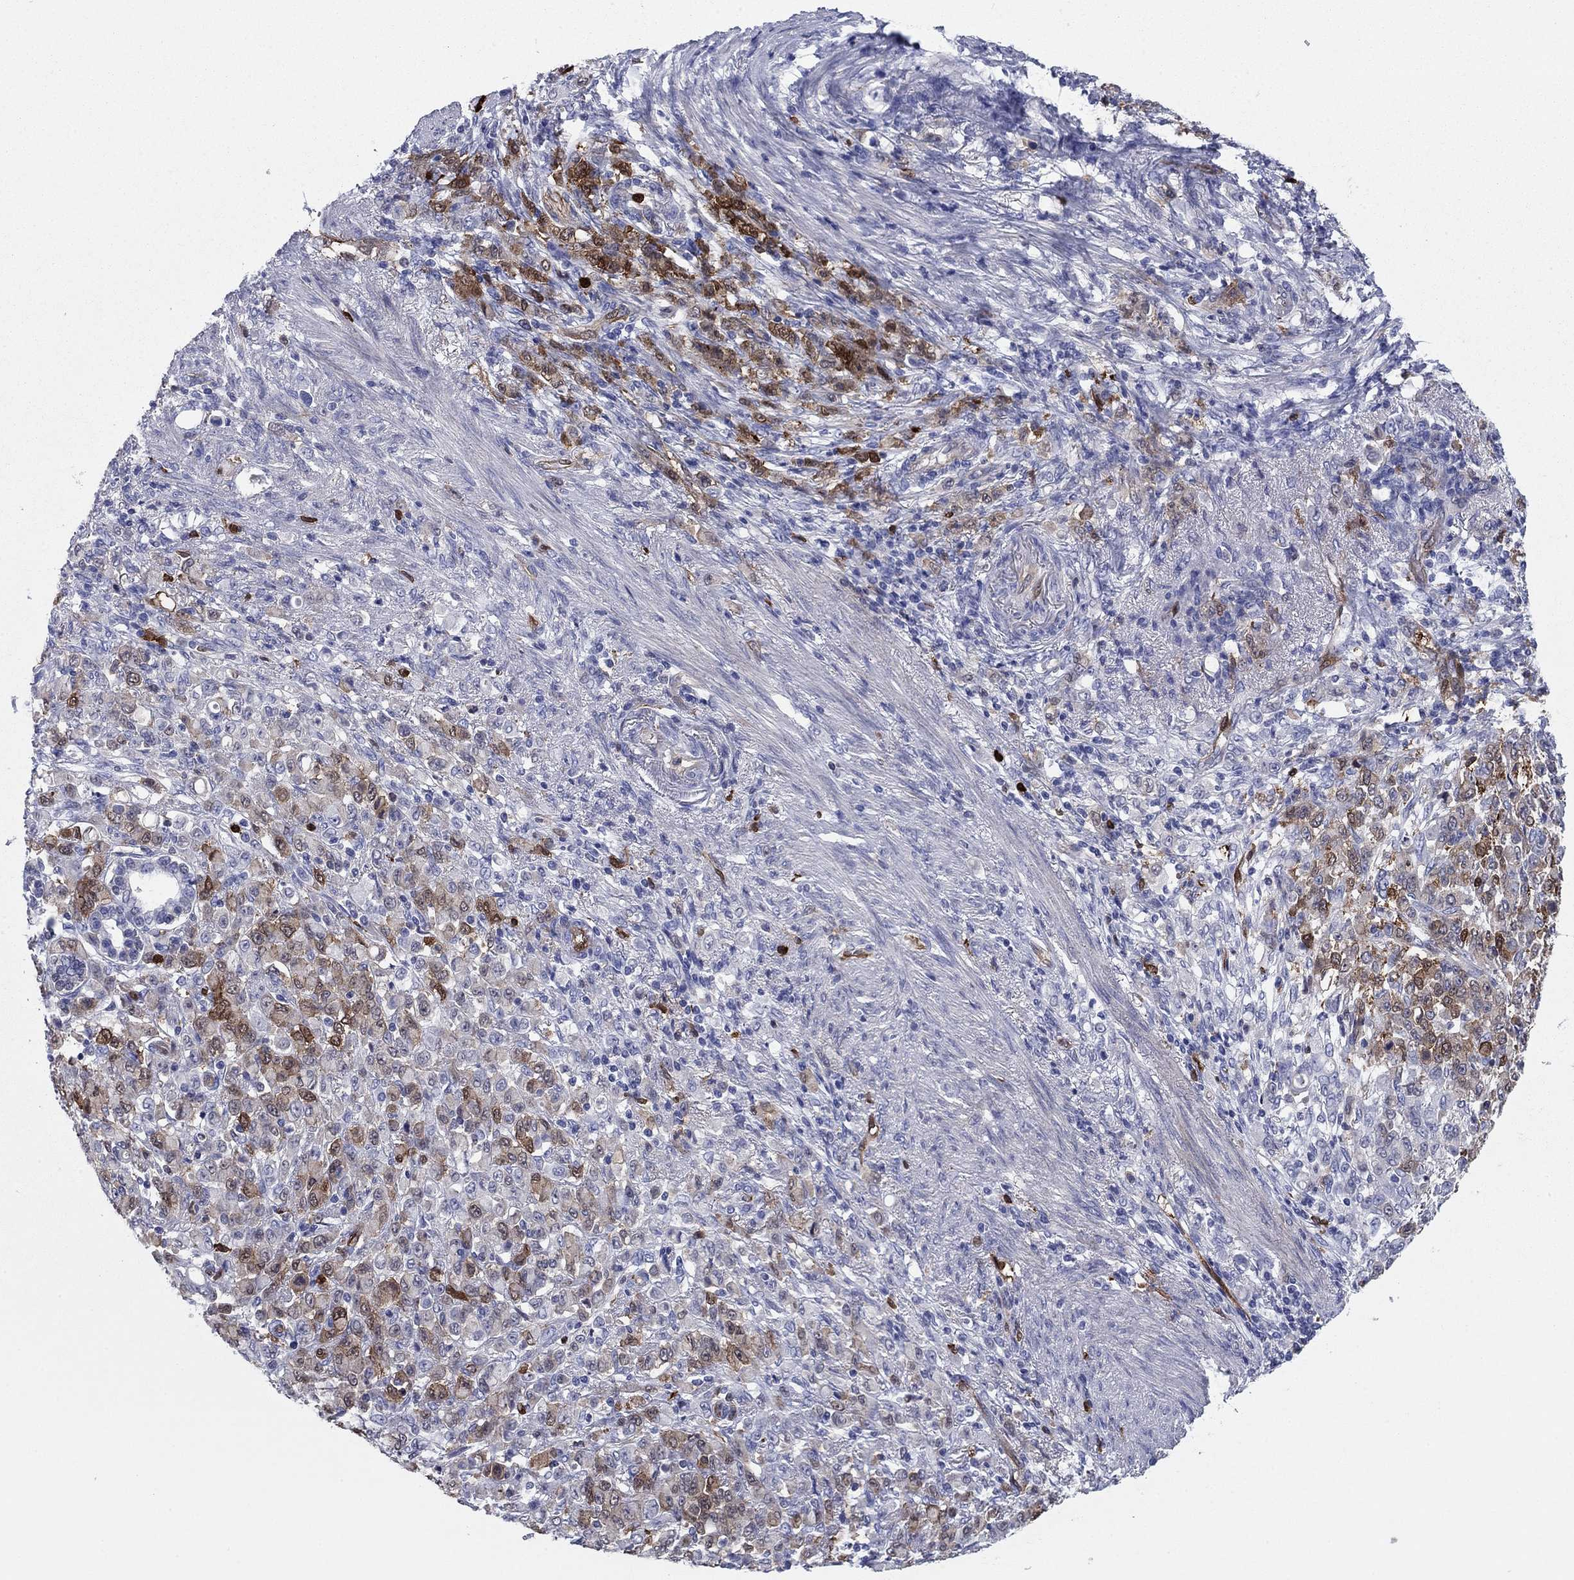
{"staining": {"intensity": "strong", "quantity": "<25%", "location": "cytoplasmic/membranous"}, "tissue": "stomach cancer", "cell_type": "Tumor cells", "image_type": "cancer", "snomed": [{"axis": "morphology", "description": "Normal tissue, NOS"}, {"axis": "morphology", "description": "Adenocarcinoma, NOS"}, {"axis": "topography", "description": "Stomach"}], "caption": "IHC image of neoplastic tissue: stomach adenocarcinoma stained using immunohistochemistry demonstrates medium levels of strong protein expression localized specifically in the cytoplasmic/membranous of tumor cells, appearing as a cytoplasmic/membranous brown color.", "gene": "STMN1", "patient": {"sex": "female", "age": 79}}